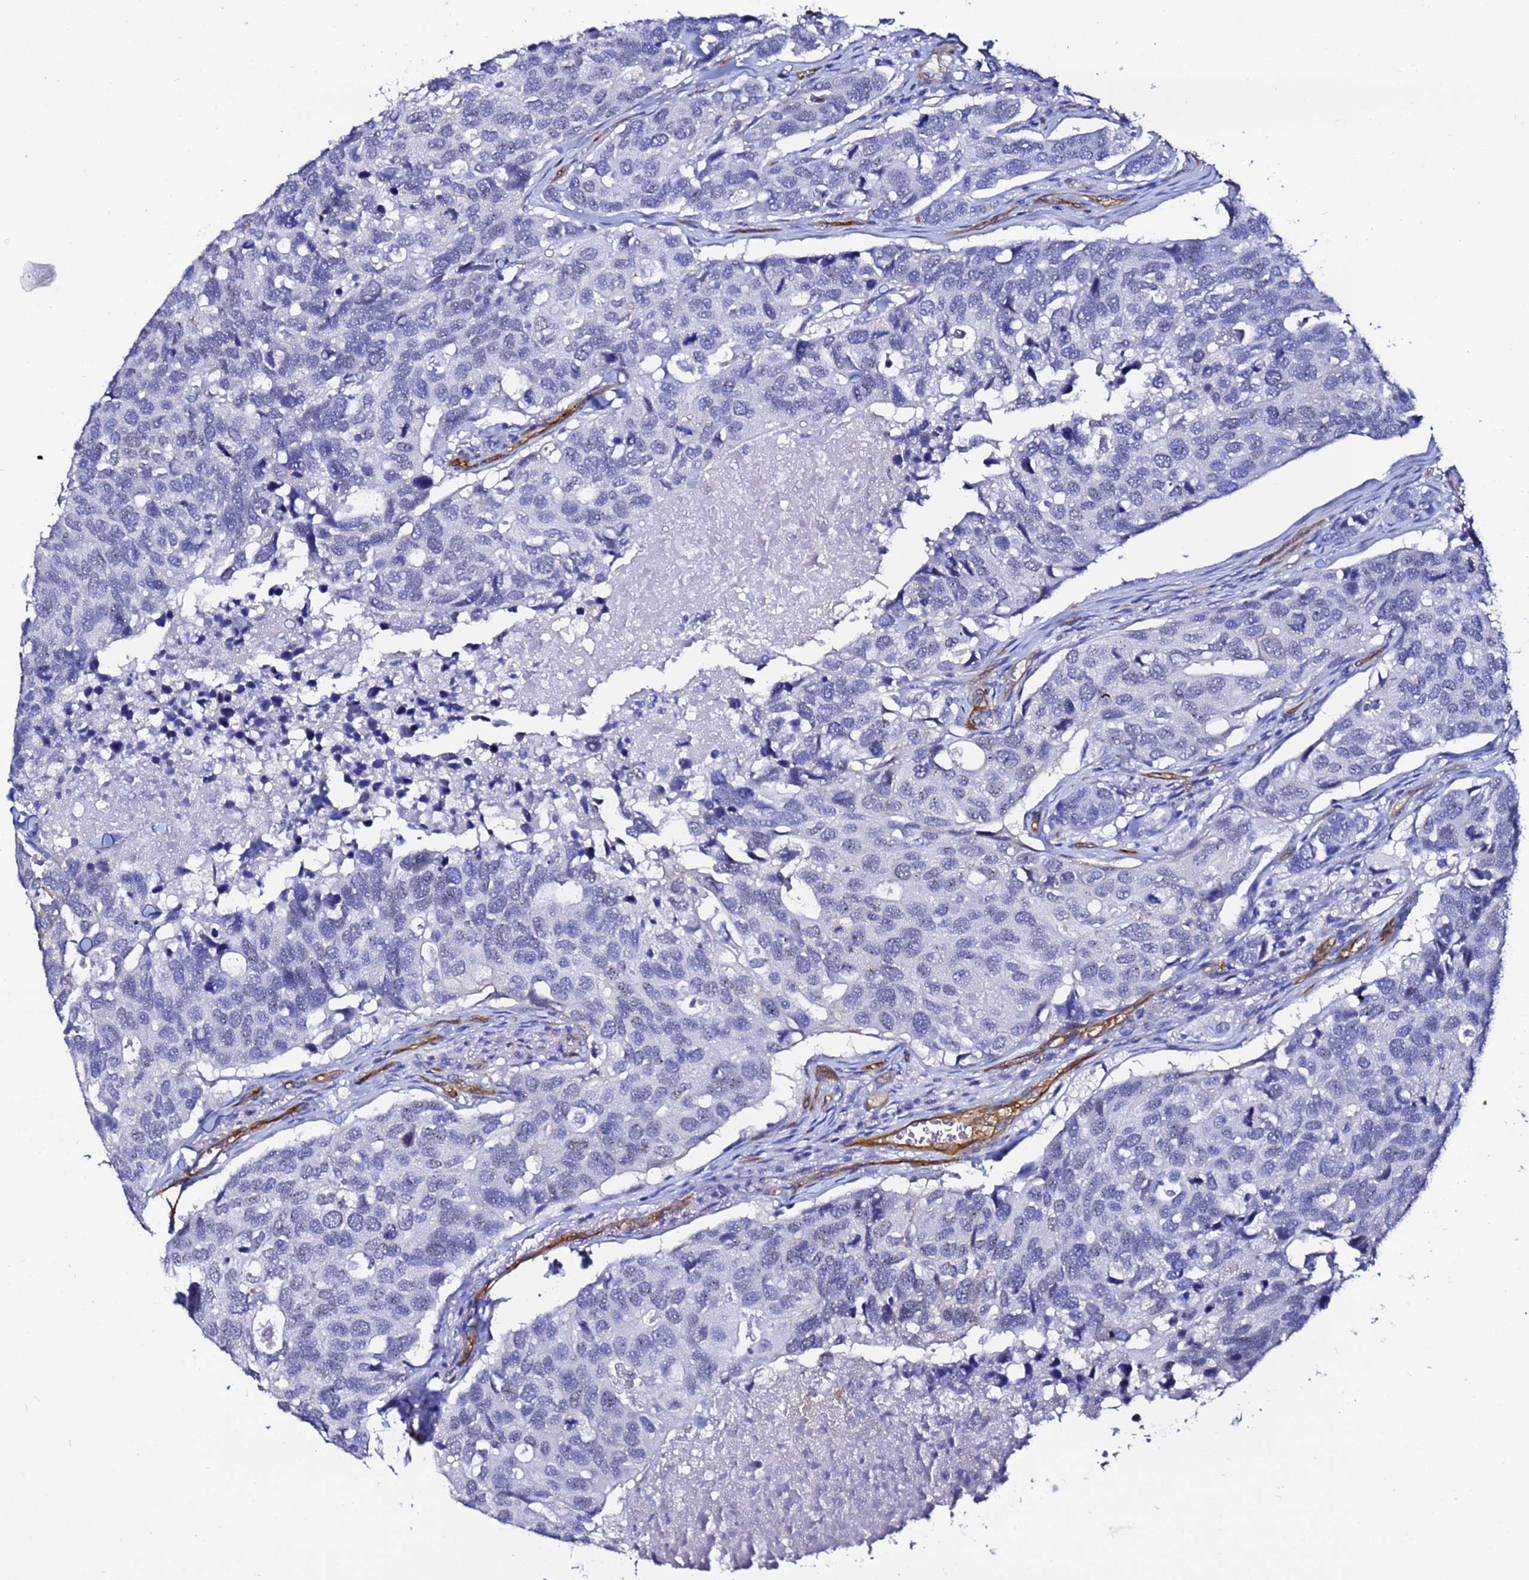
{"staining": {"intensity": "negative", "quantity": "none", "location": "none"}, "tissue": "breast cancer", "cell_type": "Tumor cells", "image_type": "cancer", "snomed": [{"axis": "morphology", "description": "Duct carcinoma"}, {"axis": "topography", "description": "Breast"}], "caption": "IHC histopathology image of human infiltrating ductal carcinoma (breast) stained for a protein (brown), which reveals no staining in tumor cells. (DAB IHC with hematoxylin counter stain).", "gene": "DEFB104A", "patient": {"sex": "female", "age": 83}}